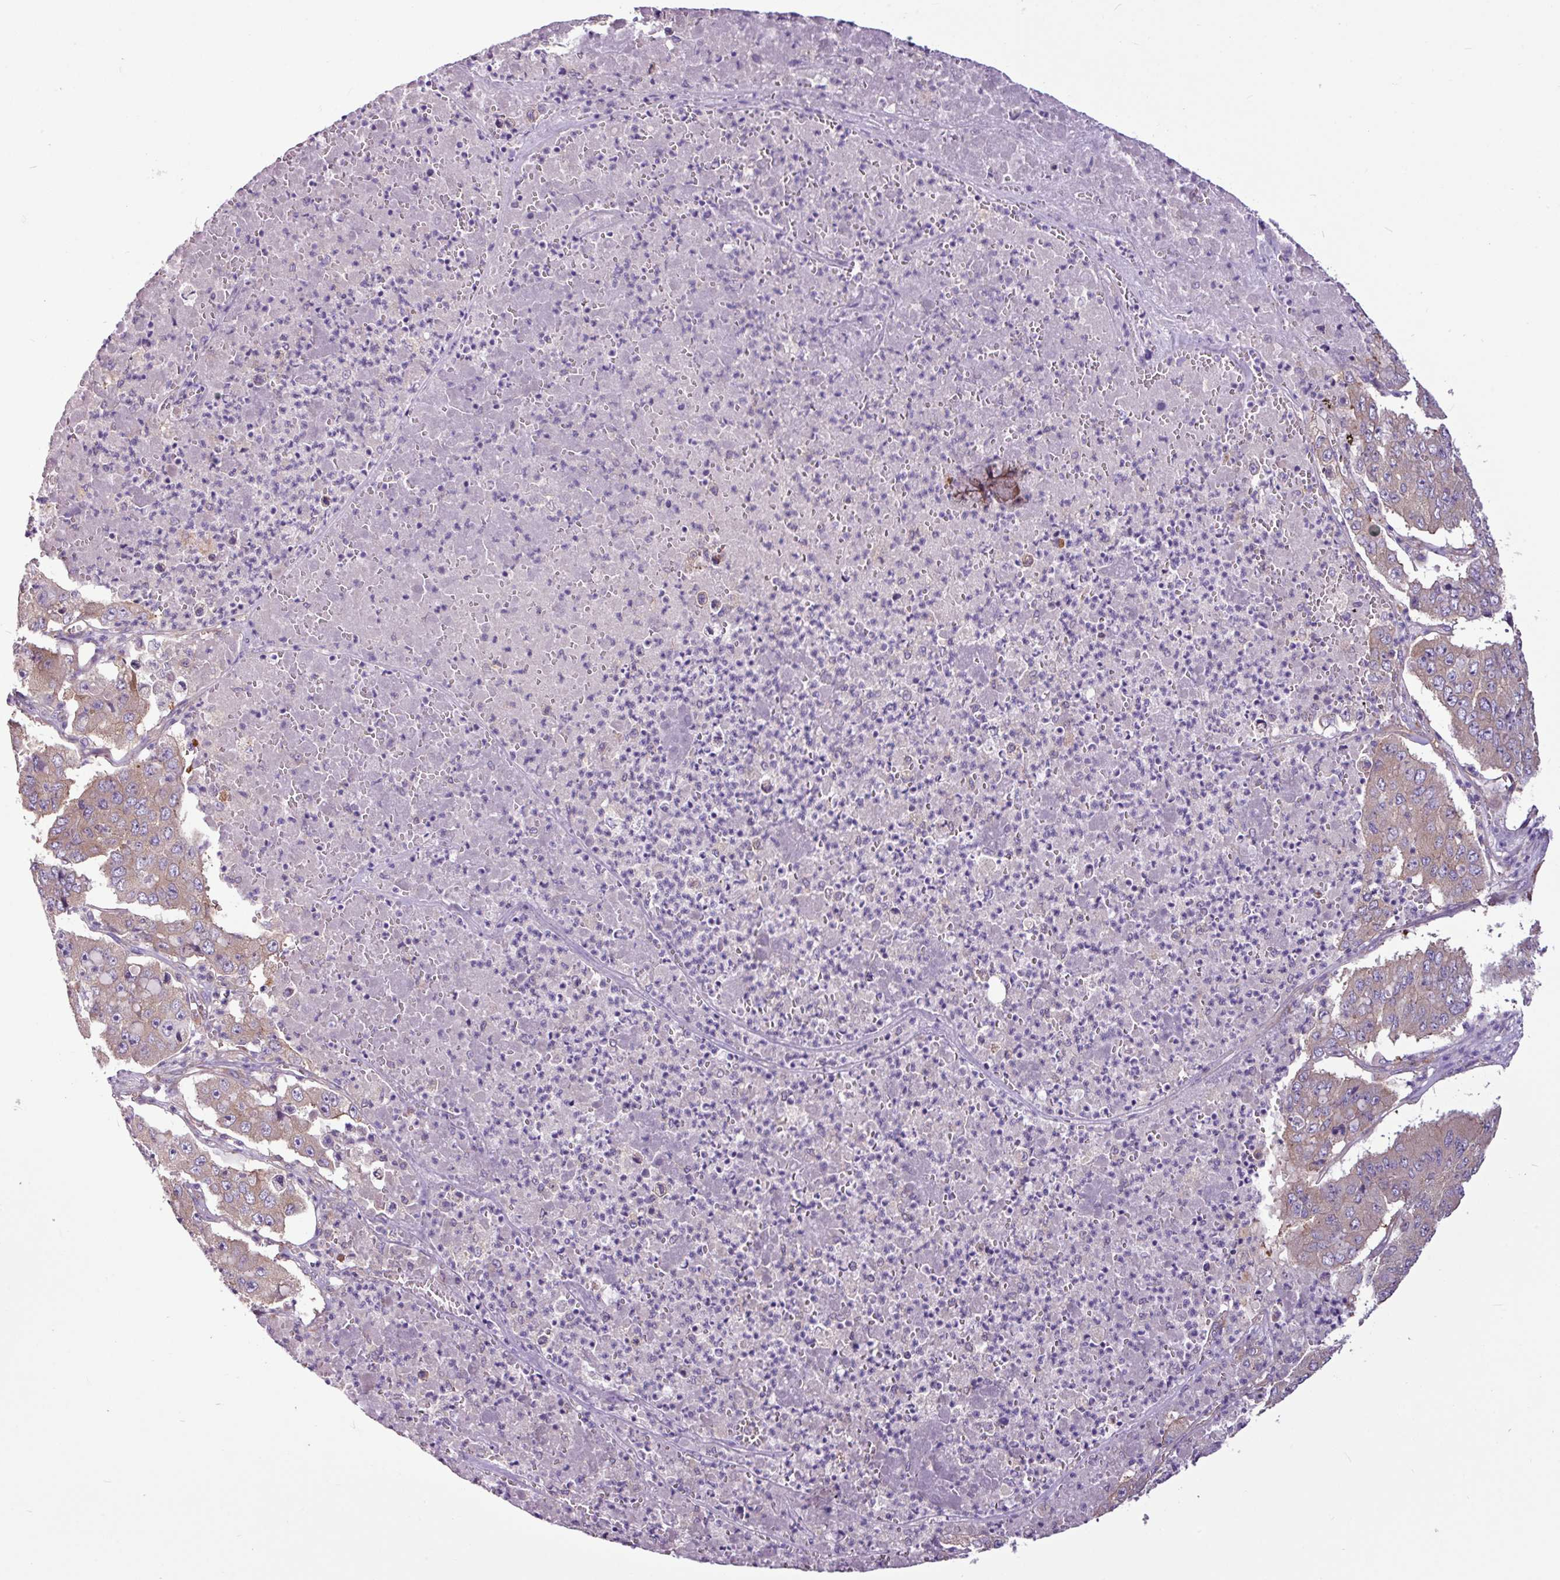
{"staining": {"intensity": "moderate", "quantity": "25%-75%", "location": "cytoplasmic/membranous"}, "tissue": "pancreatic cancer", "cell_type": "Tumor cells", "image_type": "cancer", "snomed": [{"axis": "morphology", "description": "Adenocarcinoma, NOS"}, {"axis": "topography", "description": "Pancreas"}], "caption": "Tumor cells demonstrate medium levels of moderate cytoplasmic/membranous expression in about 25%-75% of cells in pancreatic cancer.", "gene": "MROH2A", "patient": {"sex": "male", "age": 50}}